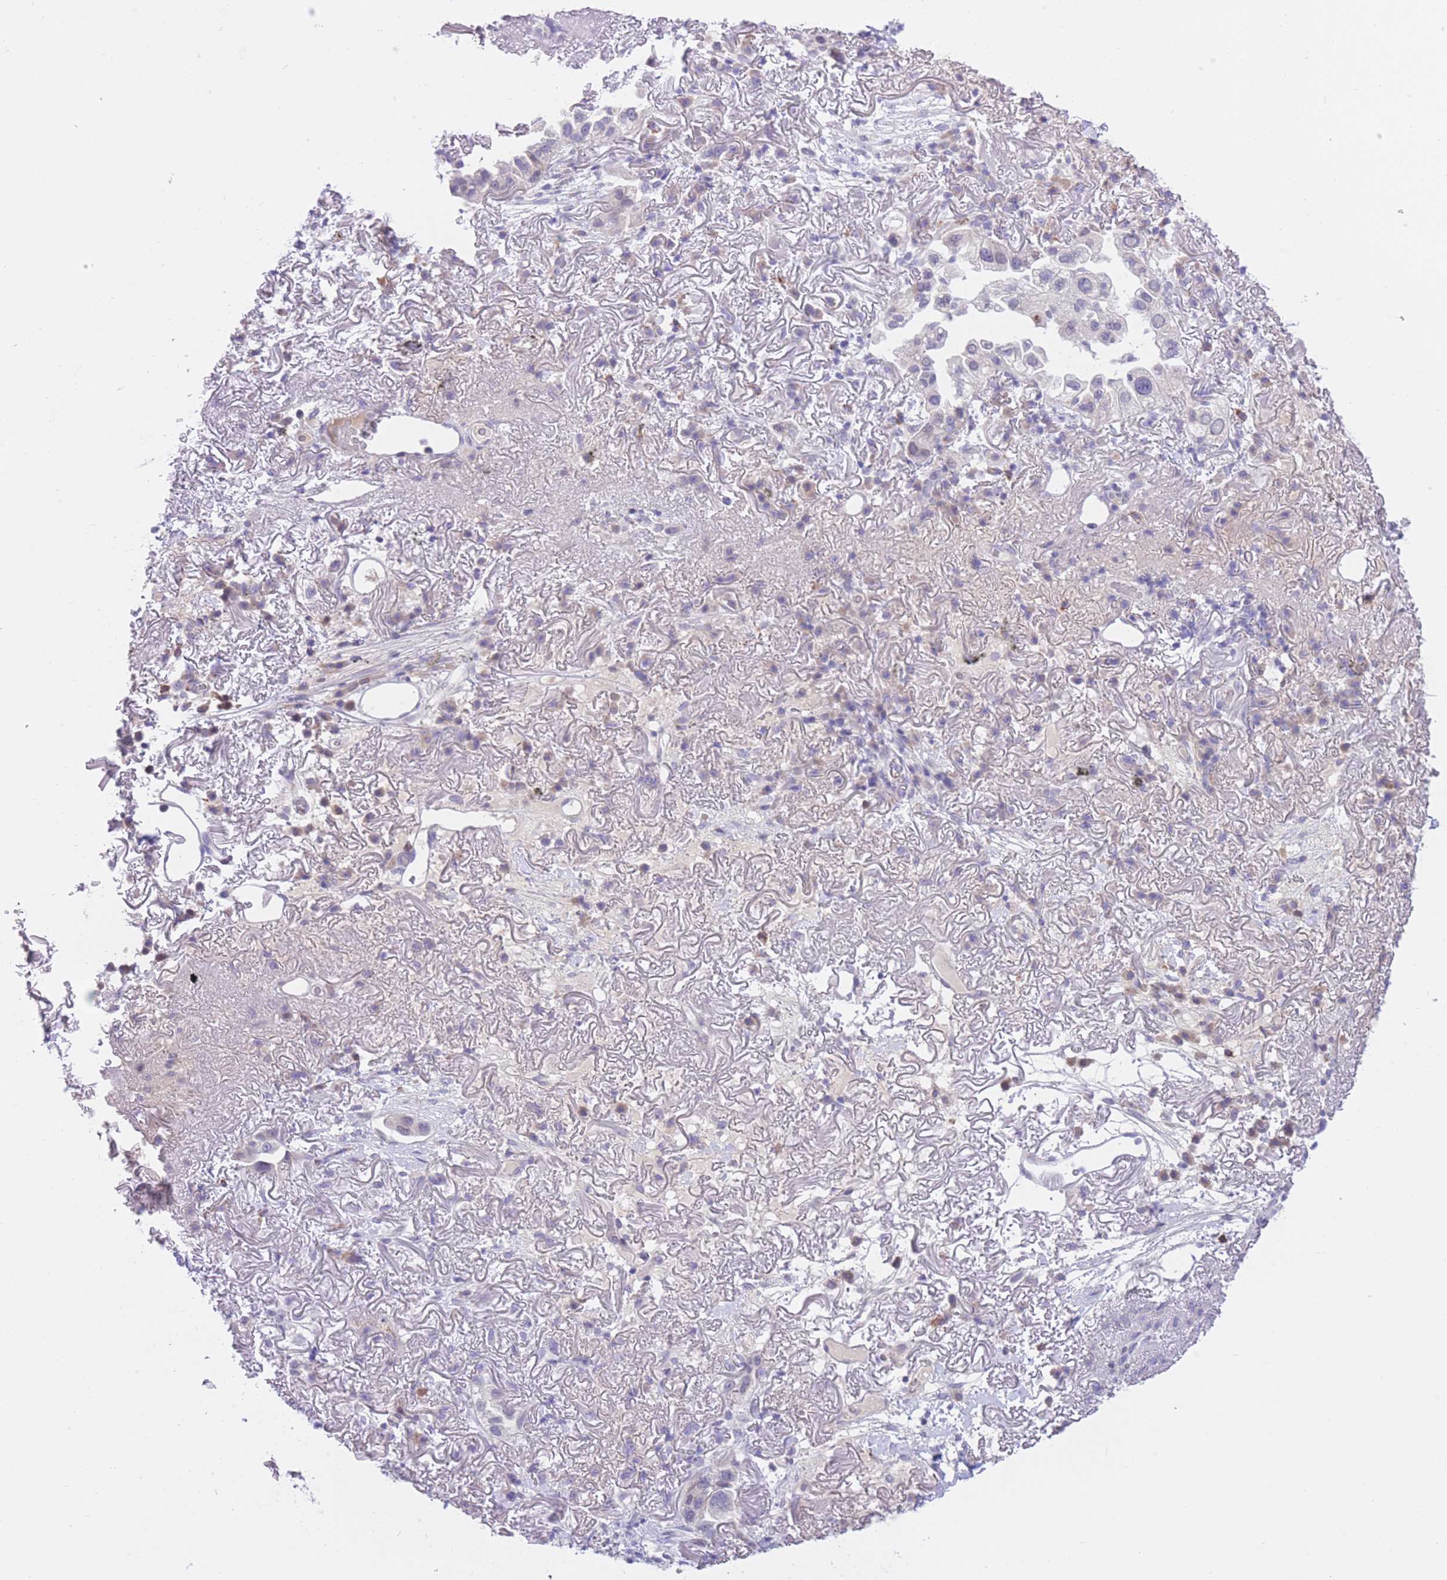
{"staining": {"intensity": "negative", "quantity": "none", "location": "none"}, "tissue": "lung cancer", "cell_type": "Tumor cells", "image_type": "cancer", "snomed": [{"axis": "morphology", "description": "Adenocarcinoma, NOS"}, {"axis": "topography", "description": "Lung"}], "caption": "Immunohistochemistry photomicrograph of human lung adenocarcinoma stained for a protein (brown), which demonstrates no positivity in tumor cells. (DAB immunohistochemistry, high magnification).", "gene": "RPL39L", "patient": {"sex": "female", "age": 69}}